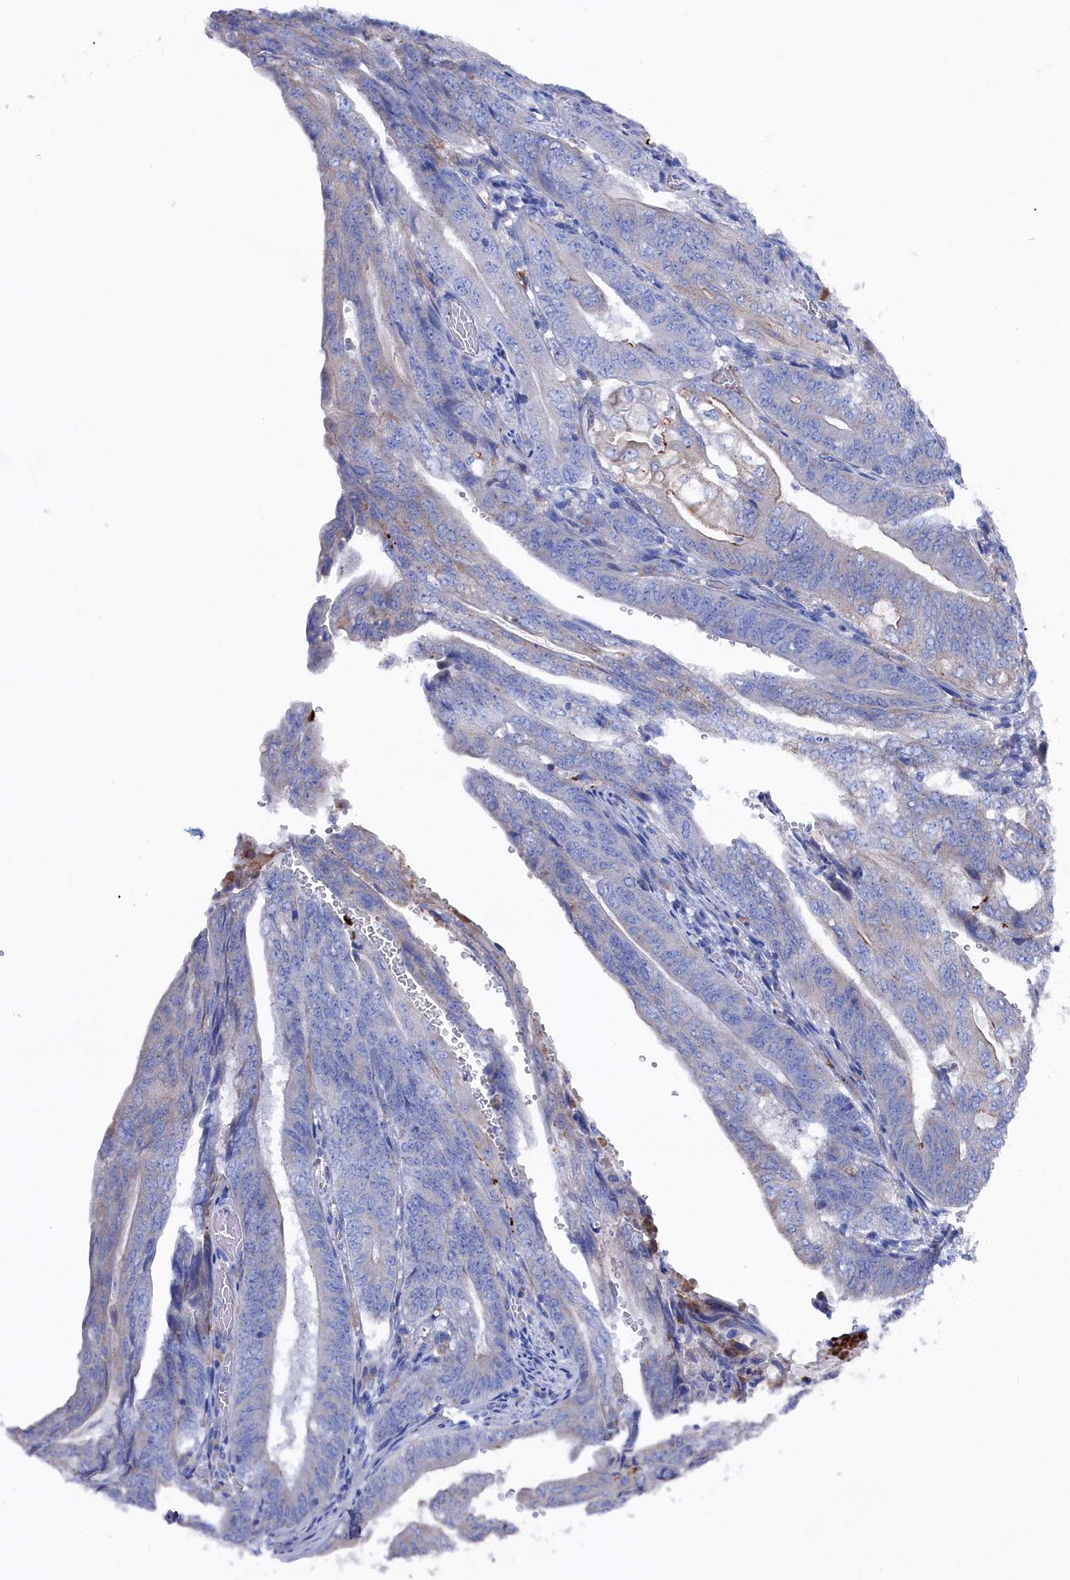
{"staining": {"intensity": "negative", "quantity": "none", "location": "none"}, "tissue": "stomach cancer", "cell_type": "Tumor cells", "image_type": "cancer", "snomed": [{"axis": "morphology", "description": "Adenocarcinoma, NOS"}, {"axis": "topography", "description": "Stomach"}], "caption": "Protein analysis of adenocarcinoma (stomach) demonstrates no significant staining in tumor cells.", "gene": "C12orf73", "patient": {"sex": "female", "age": 73}}